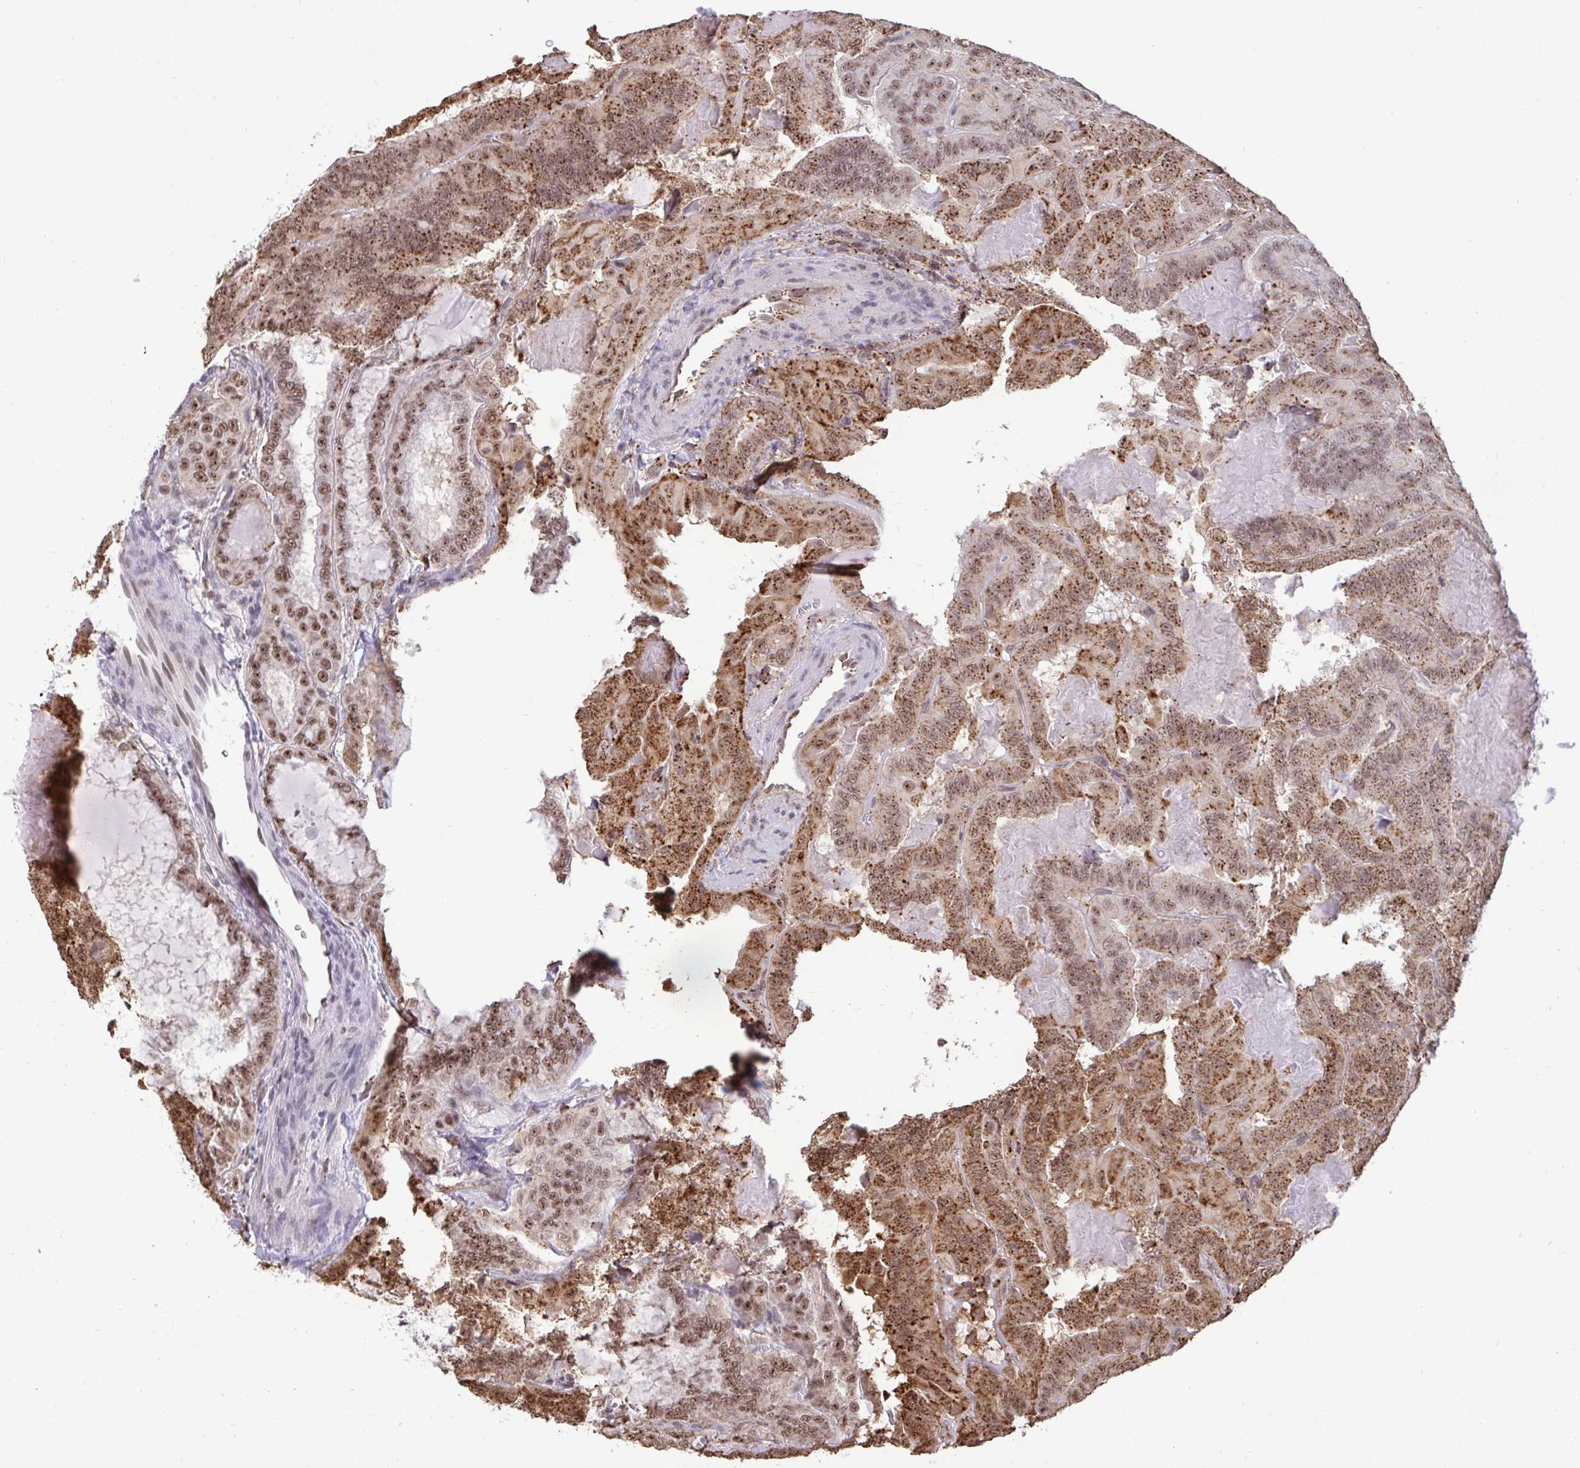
{"staining": {"intensity": "moderate", "quantity": ">75%", "location": "cytoplasmic/membranous,nuclear"}, "tissue": "thyroid cancer", "cell_type": "Tumor cells", "image_type": "cancer", "snomed": [{"axis": "morphology", "description": "Papillary adenocarcinoma, NOS"}, {"axis": "topography", "description": "Thyroid gland"}], "caption": "This is a micrograph of immunohistochemistry (IHC) staining of thyroid papillary adenocarcinoma, which shows moderate staining in the cytoplasmic/membranous and nuclear of tumor cells.", "gene": "PUF60", "patient": {"sex": "female", "age": 46}}